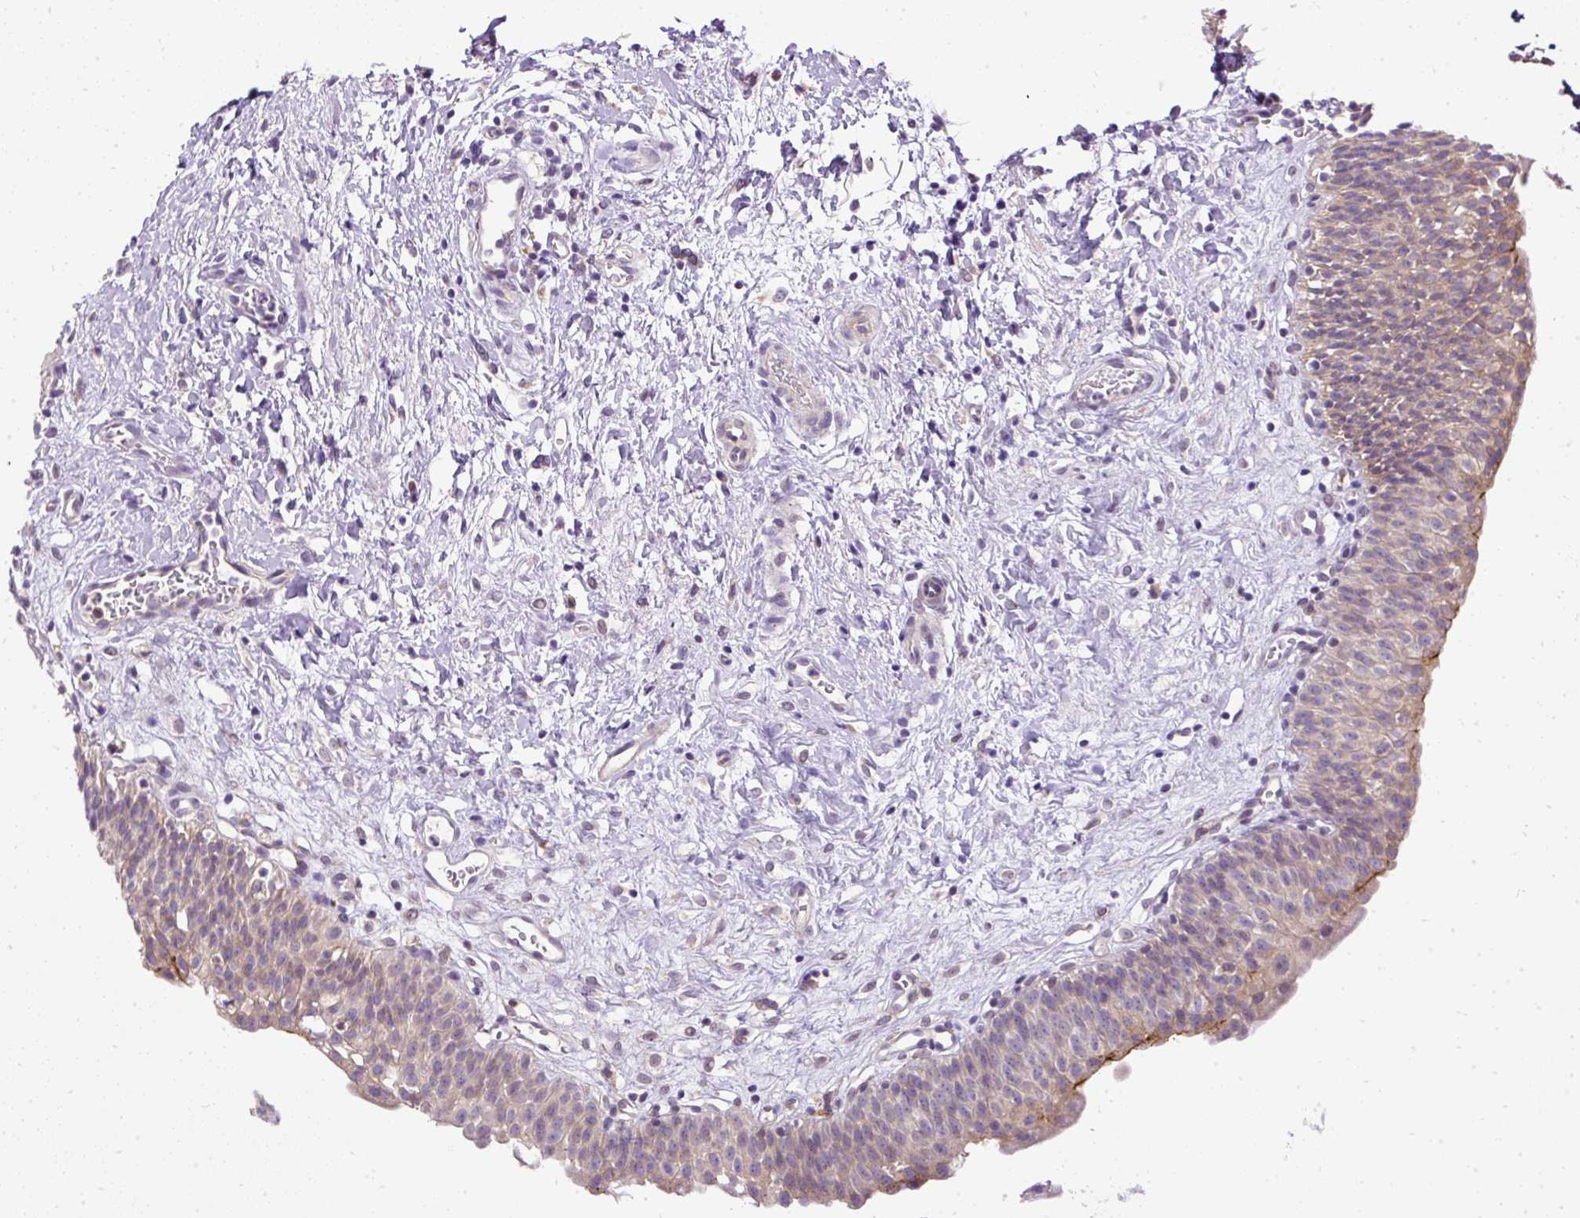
{"staining": {"intensity": "moderate", "quantity": "<25%", "location": "cytoplasmic/membranous"}, "tissue": "urinary bladder", "cell_type": "Urothelial cells", "image_type": "normal", "snomed": [{"axis": "morphology", "description": "Normal tissue, NOS"}, {"axis": "topography", "description": "Urinary bladder"}], "caption": "A brown stain labels moderate cytoplasmic/membranous staining of a protein in urothelial cells of unremarkable human urinary bladder.", "gene": "AMFR", "patient": {"sex": "male", "age": 51}}